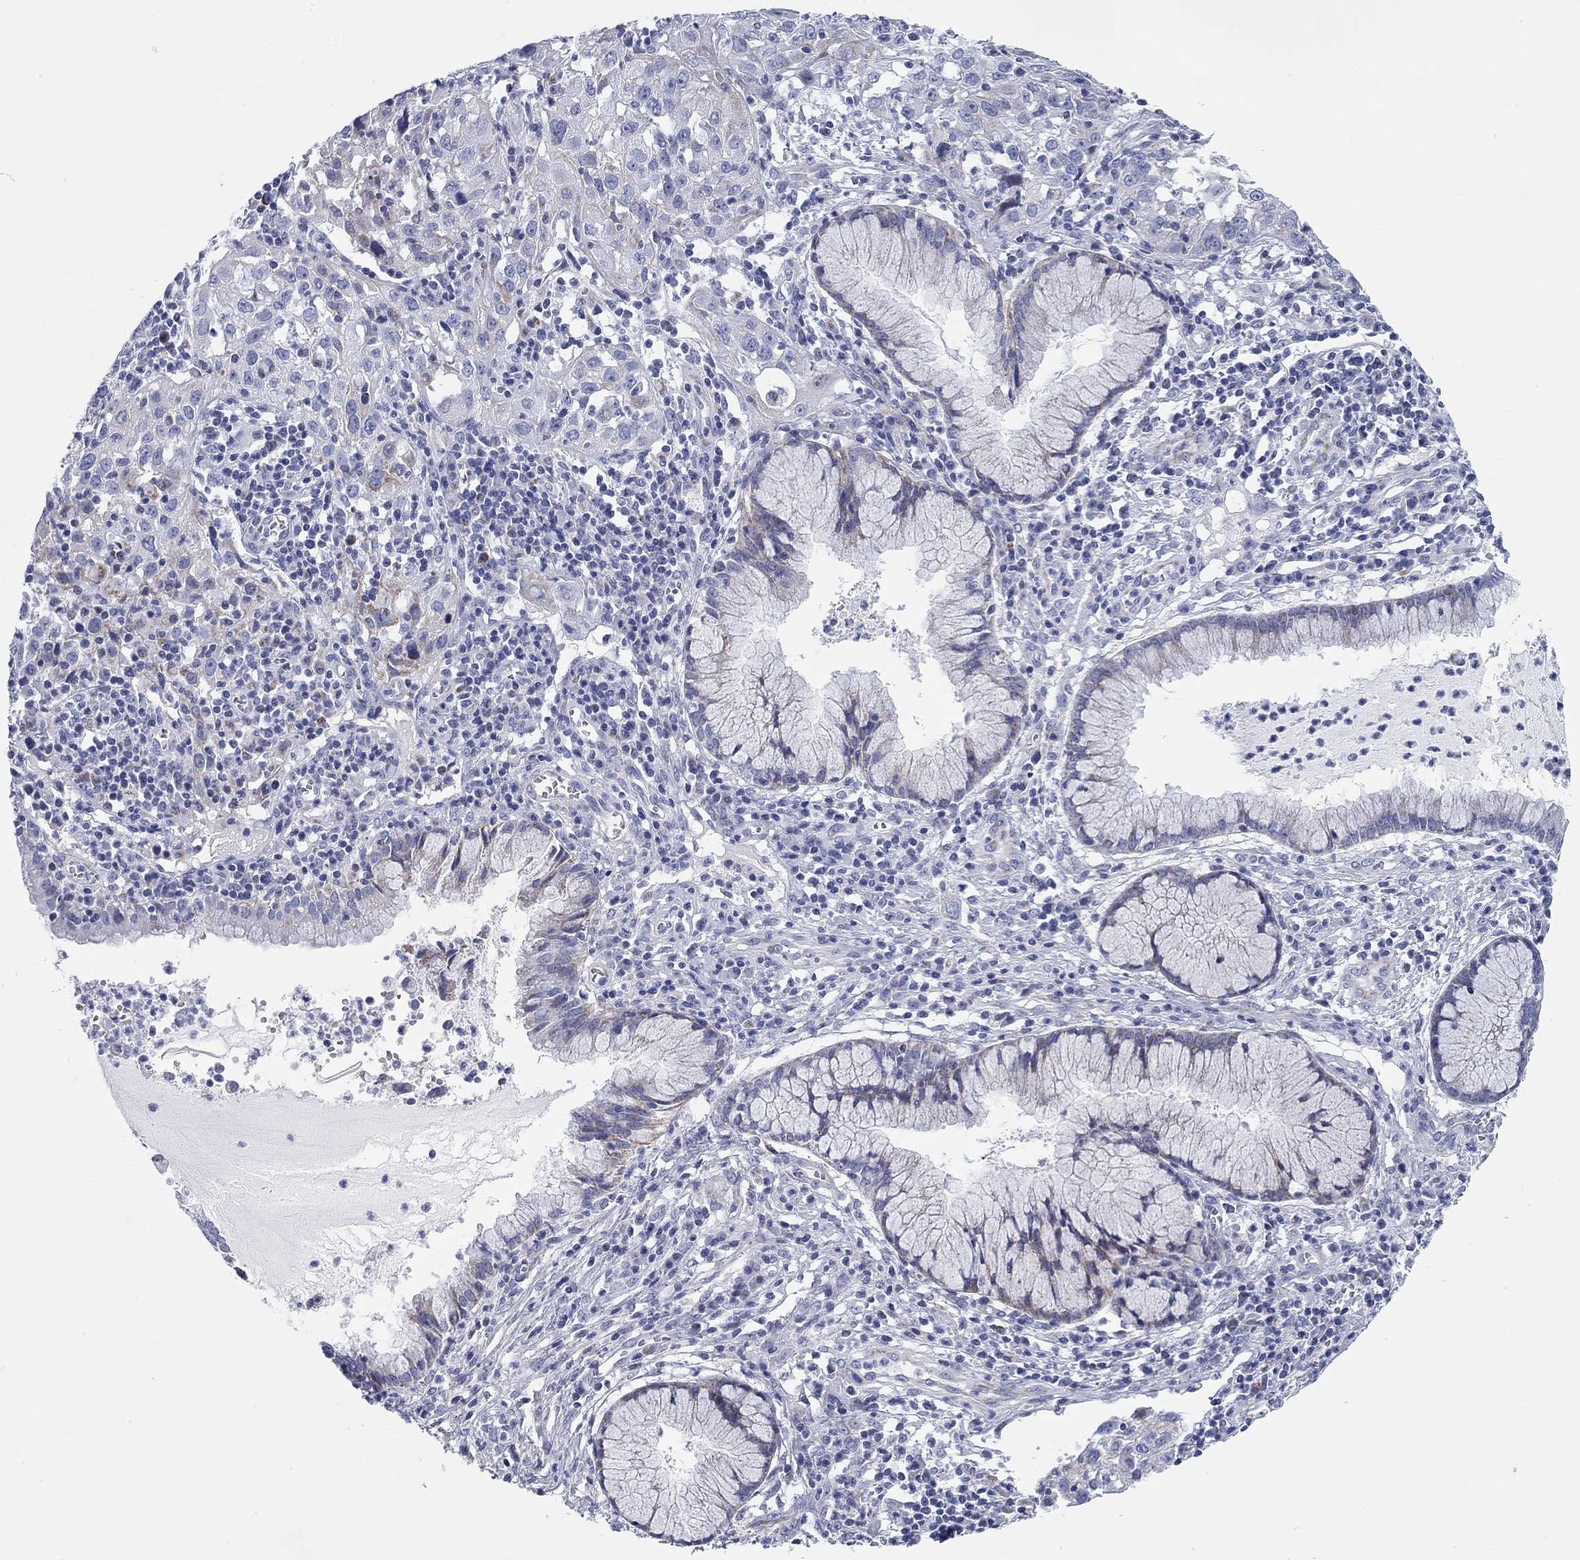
{"staining": {"intensity": "weak", "quantity": "25%-75%", "location": "cytoplasmic/membranous"}, "tissue": "cervical cancer", "cell_type": "Tumor cells", "image_type": "cancer", "snomed": [{"axis": "morphology", "description": "Squamous cell carcinoma, NOS"}, {"axis": "topography", "description": "Cervix"}], "caption": "A photomicrograph of human cervical squamous cell carcinoma stained for a protein shows weak cytoplasmic/membranous brown staining in tumor cells. (DAB IHC with brightfield microscopy, high magnification).", "gene": "CHI3L2", "patient": {"sex": "female", "age": 32}}